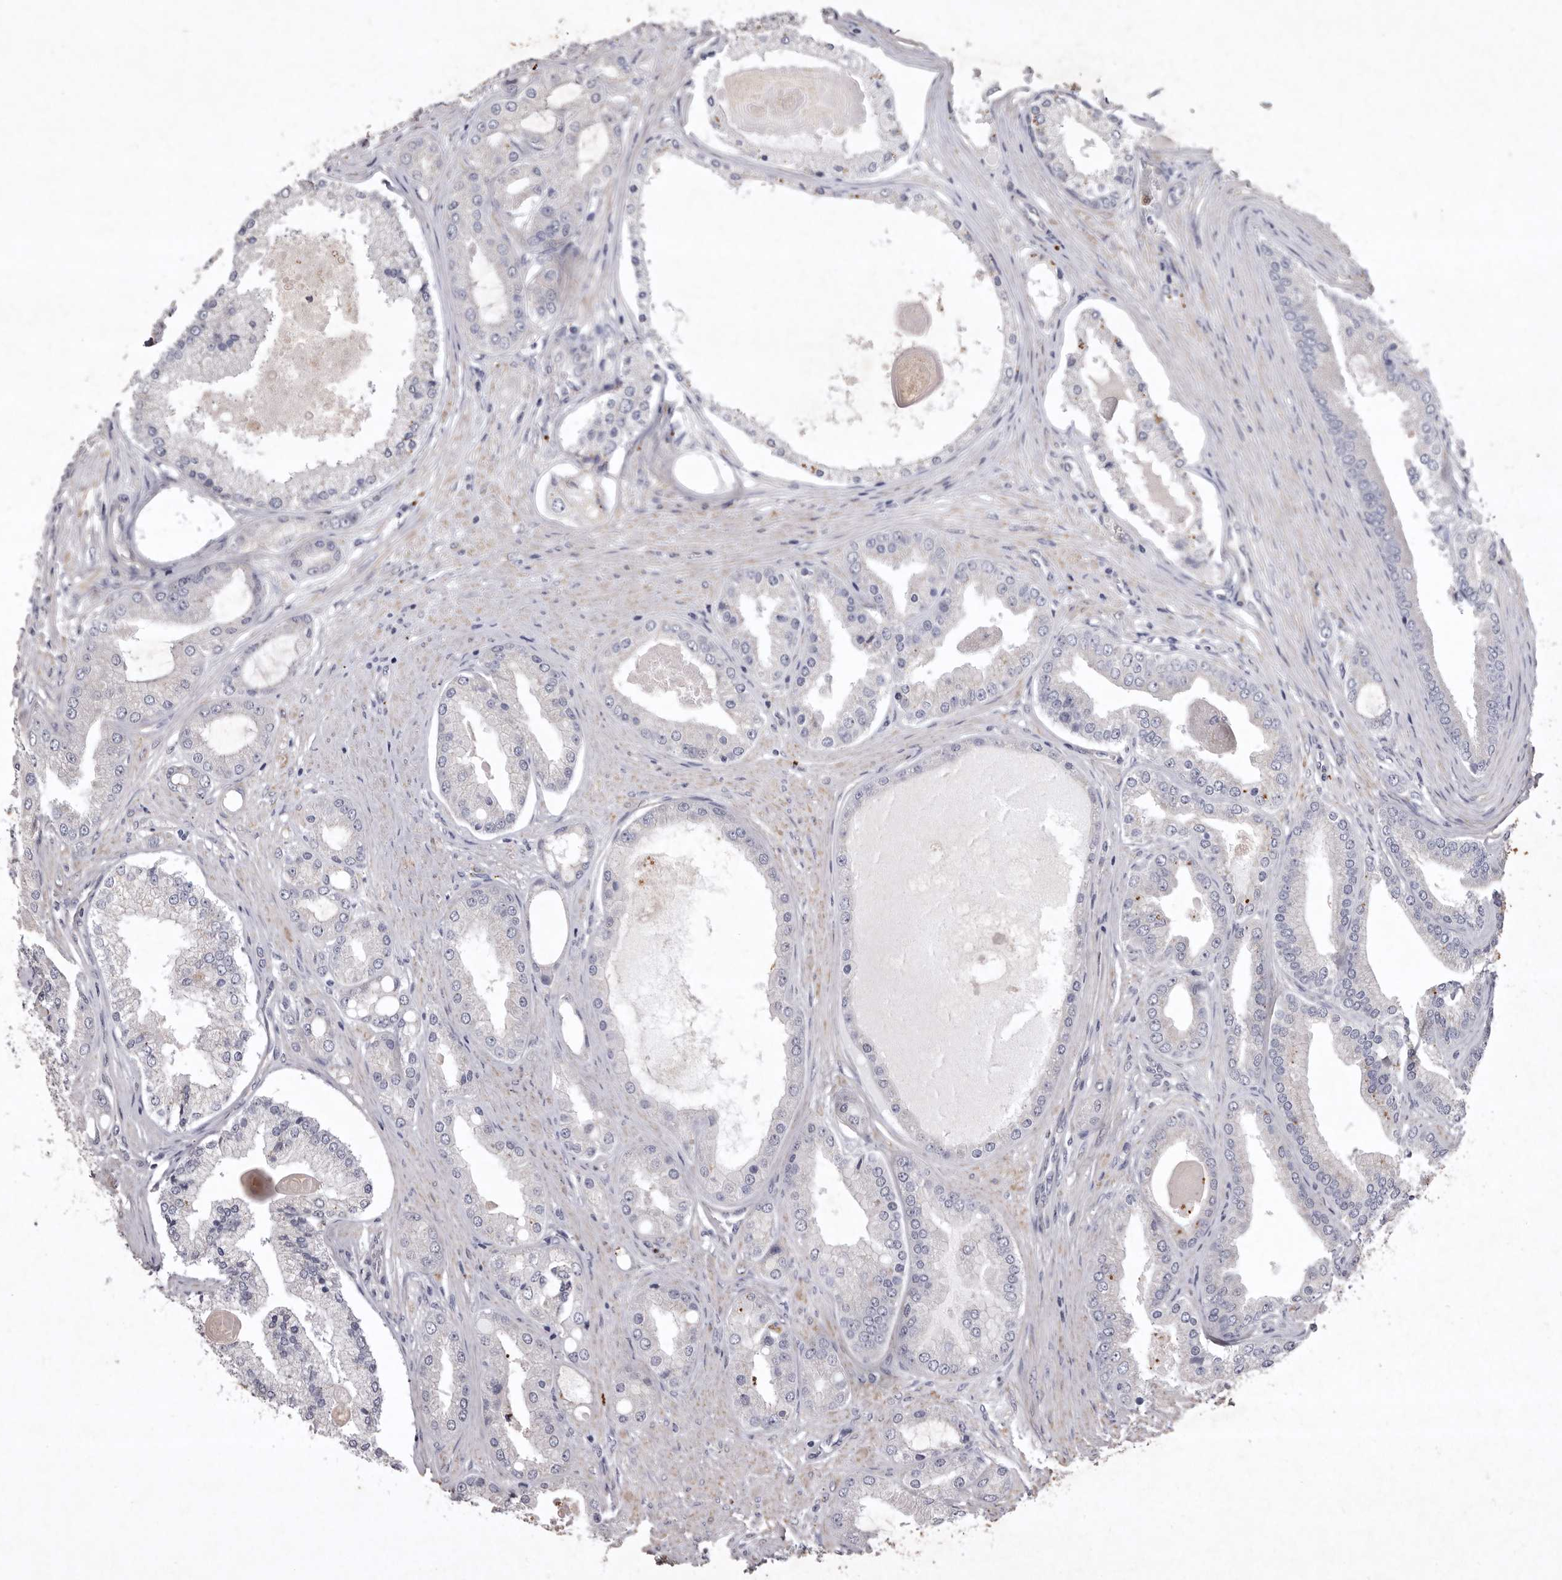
{"staining": {"intensity": "negative", "quantity": "none", "location": "none"}, "tissue": "prostate cancer", "cell_type": "Tumor cells", "image_type": "cancer", "snomed": [{"axis": "morphology", "description": "Adenocarcinoma, High grade"}, {"axis": "topography", "description": "Prostate"}], "caption": "Prostate cancer stained for a protein using immunohistochemistry demonstrates no expression tumor cells.", "gene": "NKAIN4", "patient": {"sex": "male", "age": 60}}